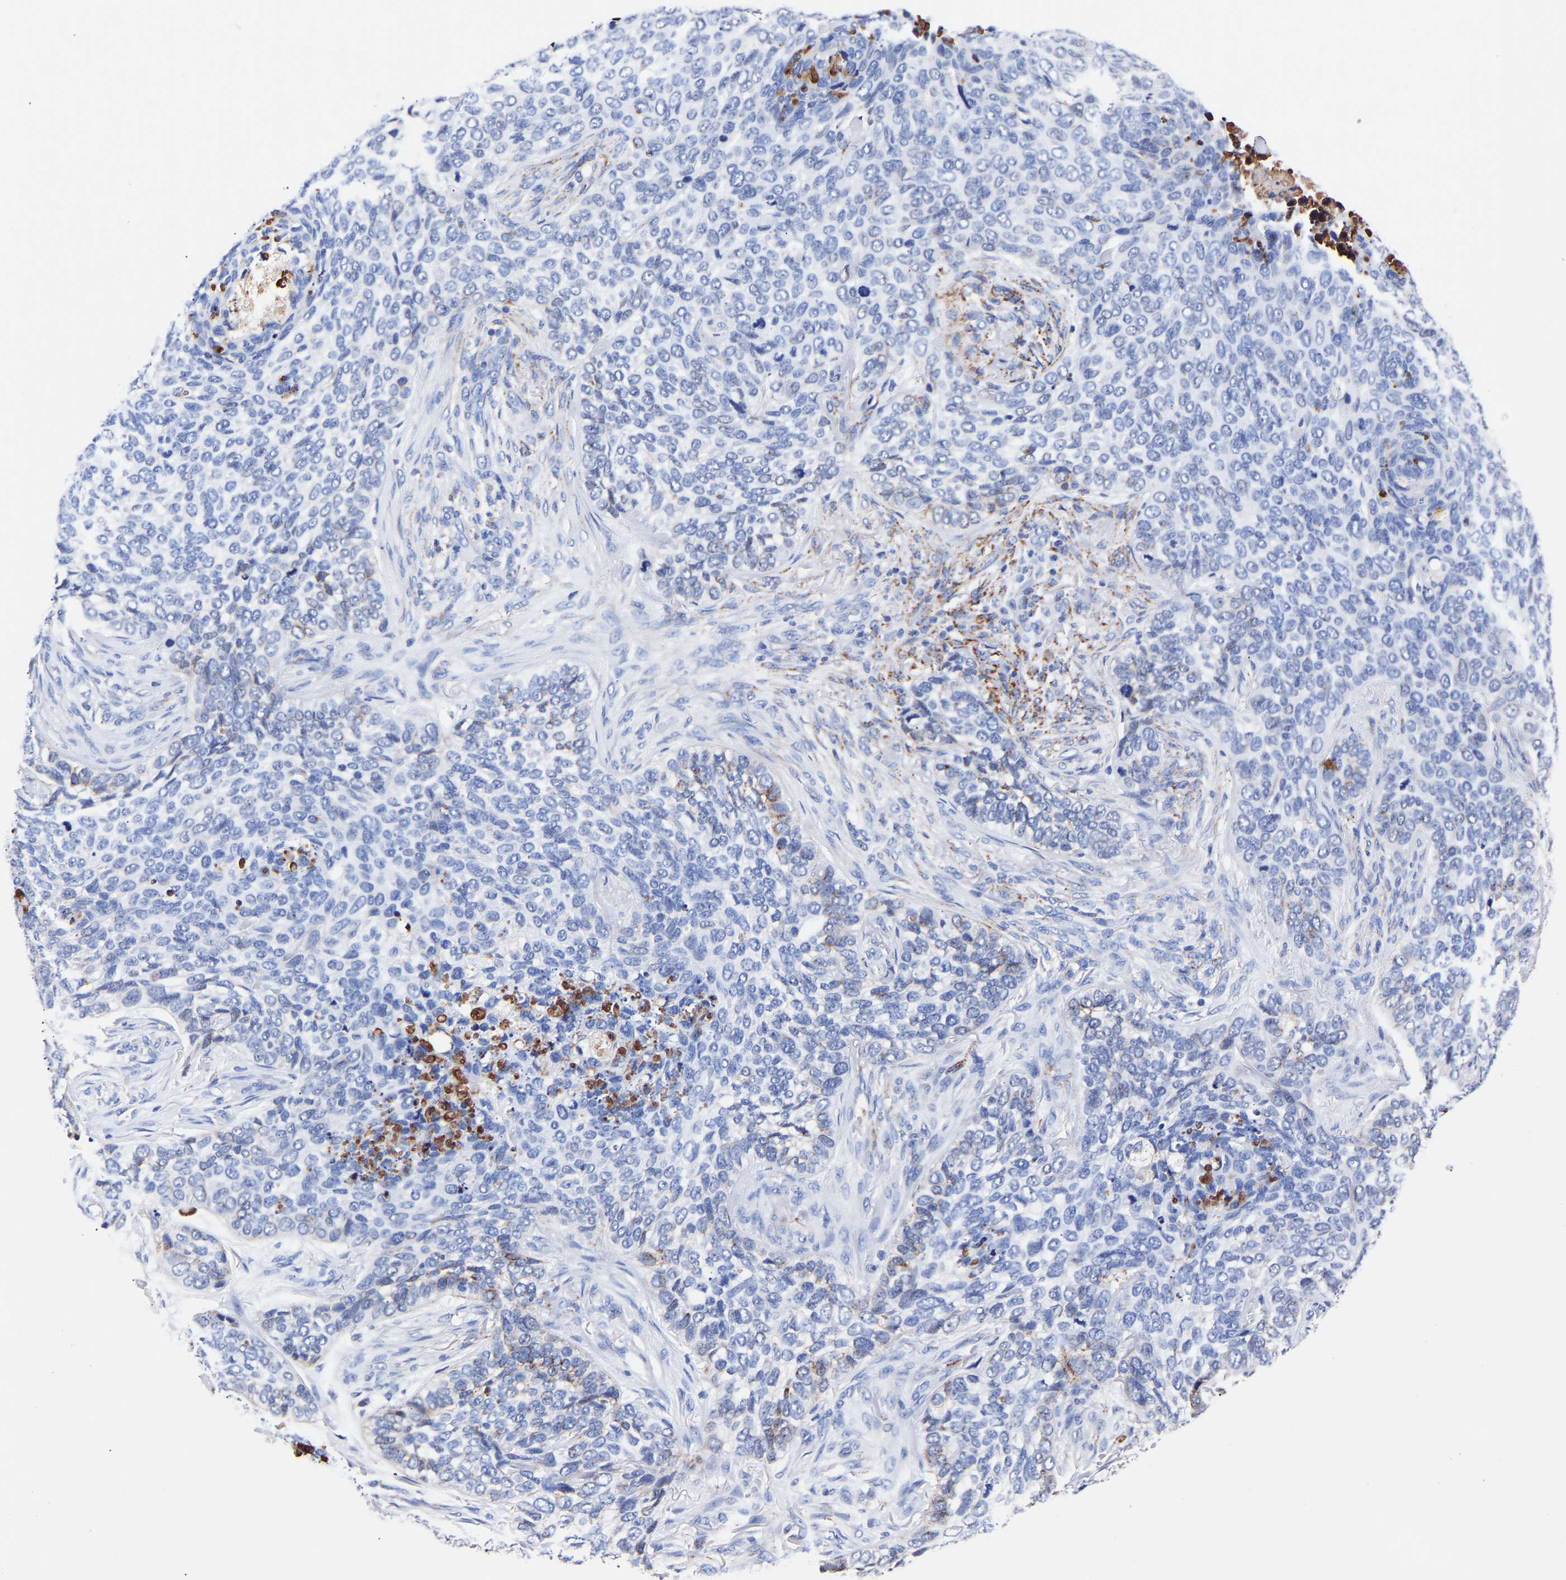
{"staining": {"intensity": "moderate", "quantity": "<25%", "location": "cytoplasmic/membranous"}, "tissue": "skin cancer", "cell_type": "Tumor cells", "image_type": "cancer", "snomed": [{"axis": "morphology", "description": "Basal cell carcinoma"}, {"axis": "topography", "description": "Skin"}], "caption": "Immunohistochemistry (IHC) micrograph of neoplastic tissue: skin cancer (basal cell carcinoma) stained using IHC demonstrates low levels of moderate protein expression localized specifically in the cytoplasmic/membranous of tumor cells, appearing as a cytoplasmic/membranous brown color.", "gene": "SEM1", "patient": {"sex": "female", "age": 64}}